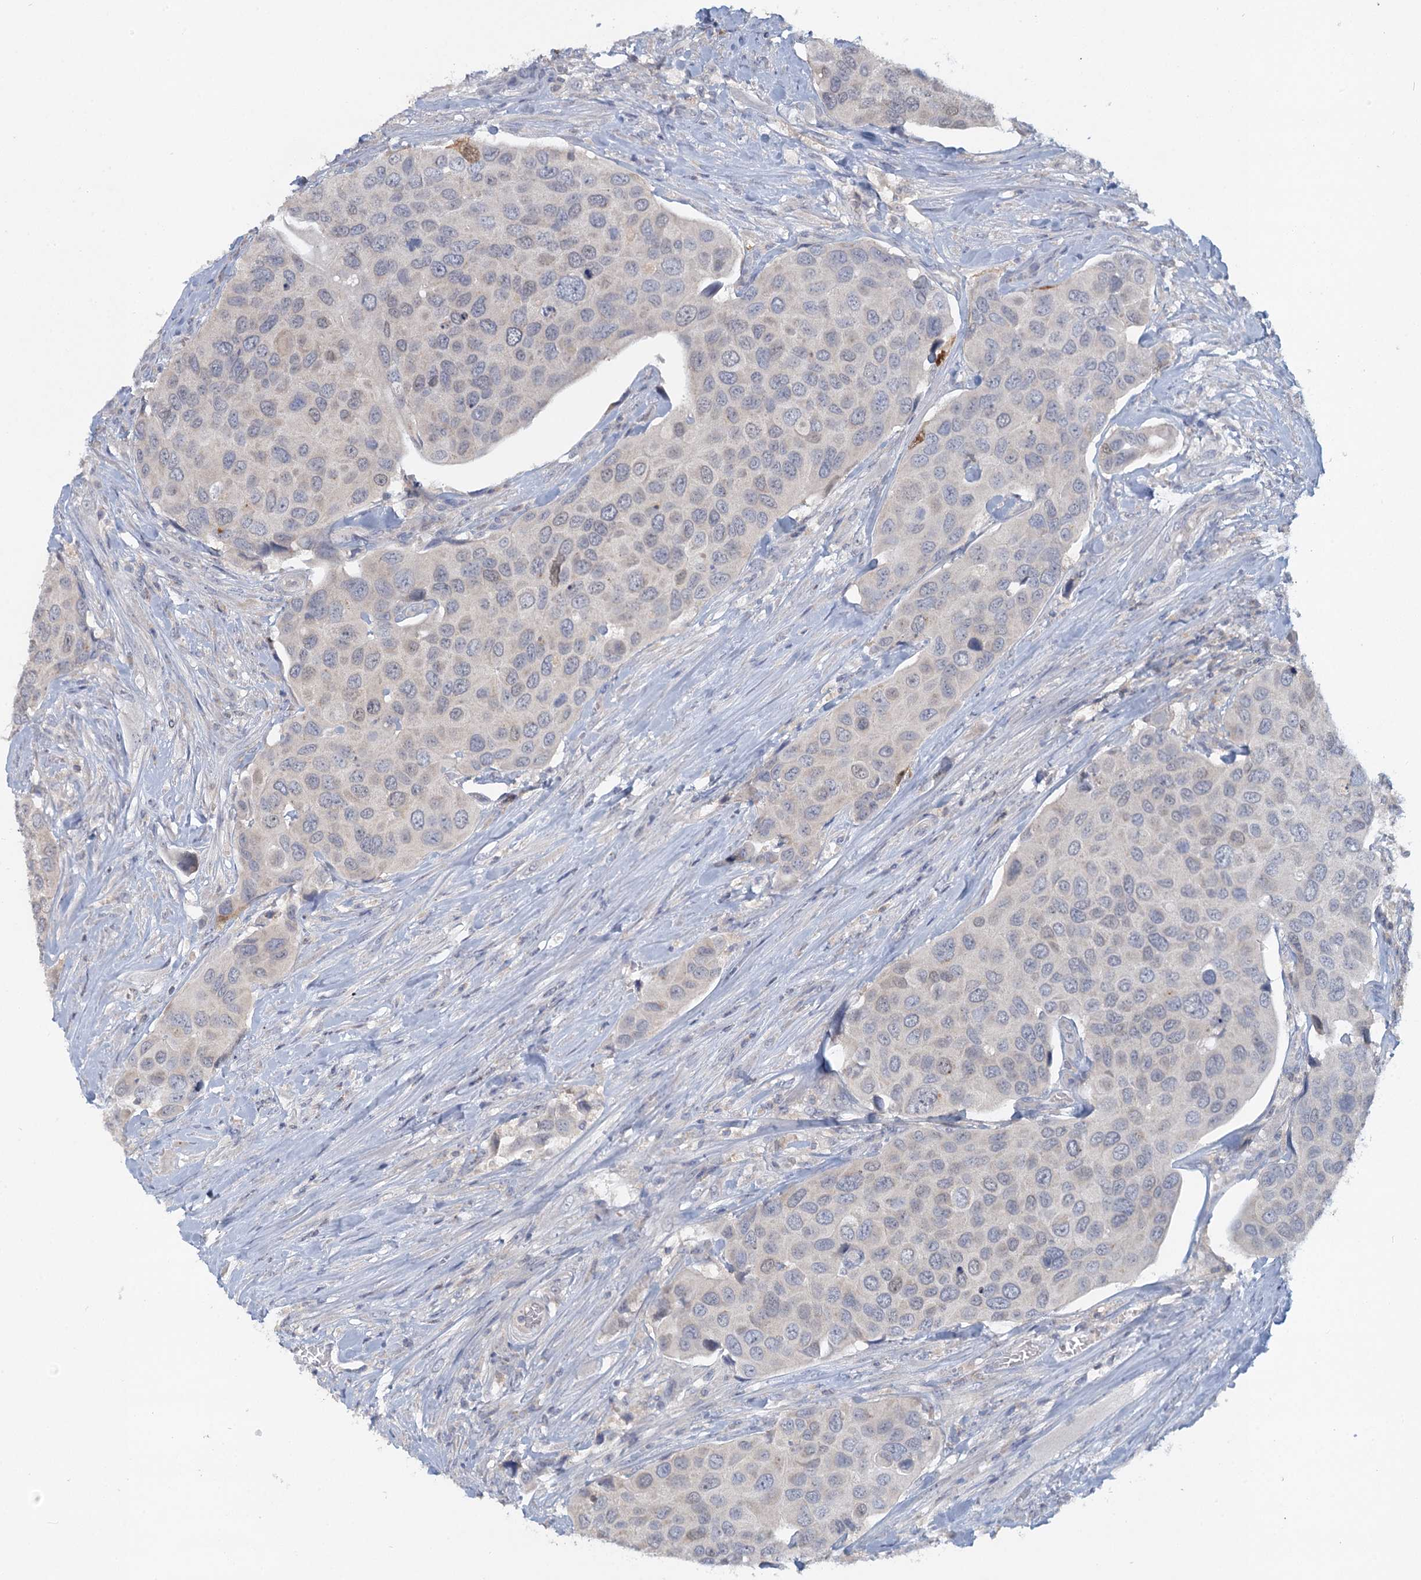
{"staining": {"intensity": "negative", "quantity": "none", "location": "none"}, "tissue": "urothelial cancer", "cell_type": "Tumor cells", "image_type": "cancer", "snomed": [{"axis": "morphology", "description": "Urothelial carcinoma, High grade"}, {"axis": "topography", "description": "Urinary bladder"}], "caption": "This is an immunohistochemistry photomicrograph of urothelial cancer. There is no positivity in tumor cells.", "gene": "MYO7B", "patient": {"sex": "male", "age": 74}}